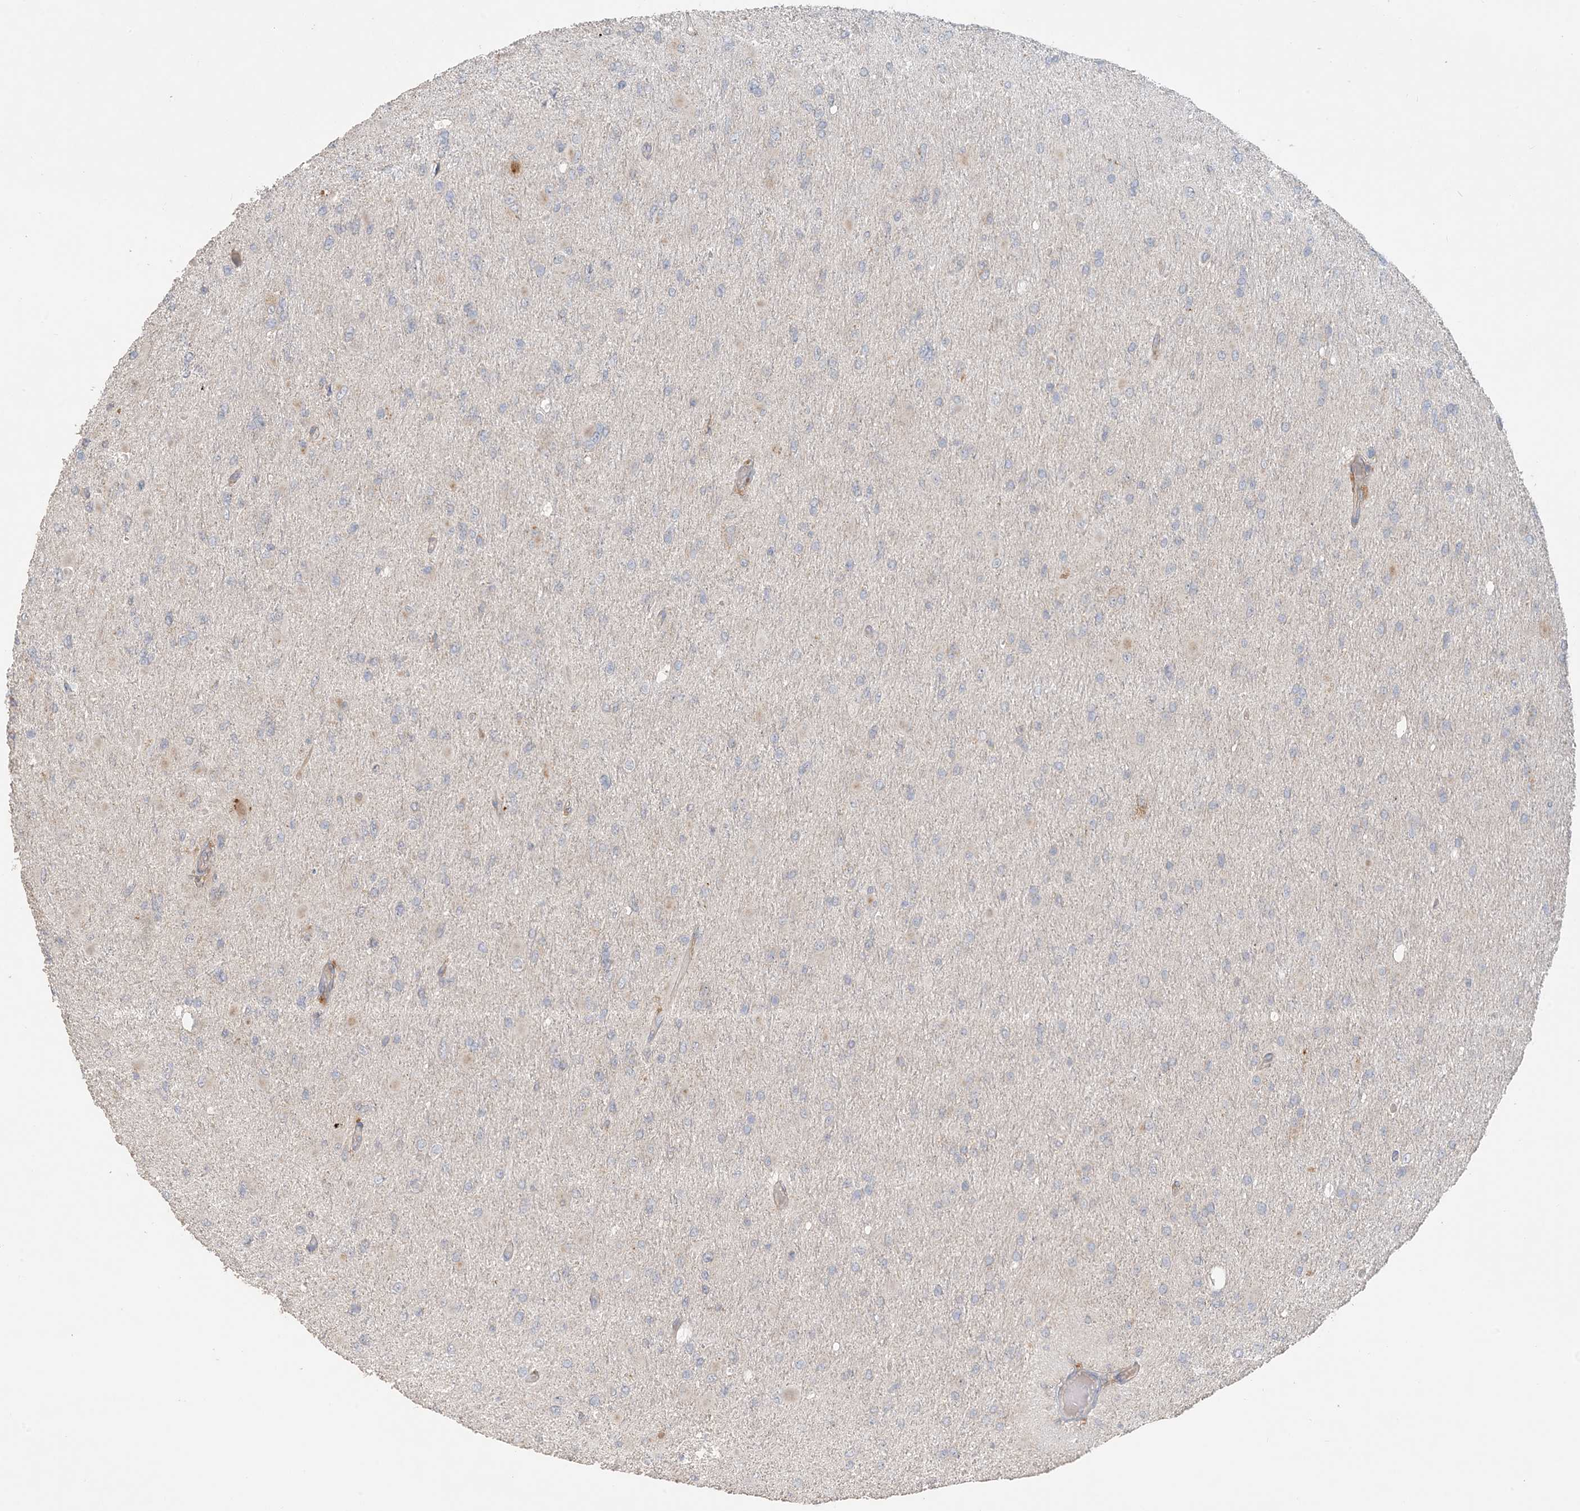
{"staining": {"intensity": "negative", "quantity": "none", "location": "none"}, "tissue": "glioma", "cell_type": "Tumor cells", "image_type": "cancer", "snomed": [{"axis": "morphology", "description": "Glioma, malignant, High grade"}, {"axis": "topography", "description": "Cerebral cortex"}], "caption": "High magnification brightfield microscopy of glioma stained with DAB (brown) and counterstained with hematoxylin (blue): tumor cells show no significant staining.", "gene": "SPPL2A", "patient": {"sex": "female", "age": 36}}